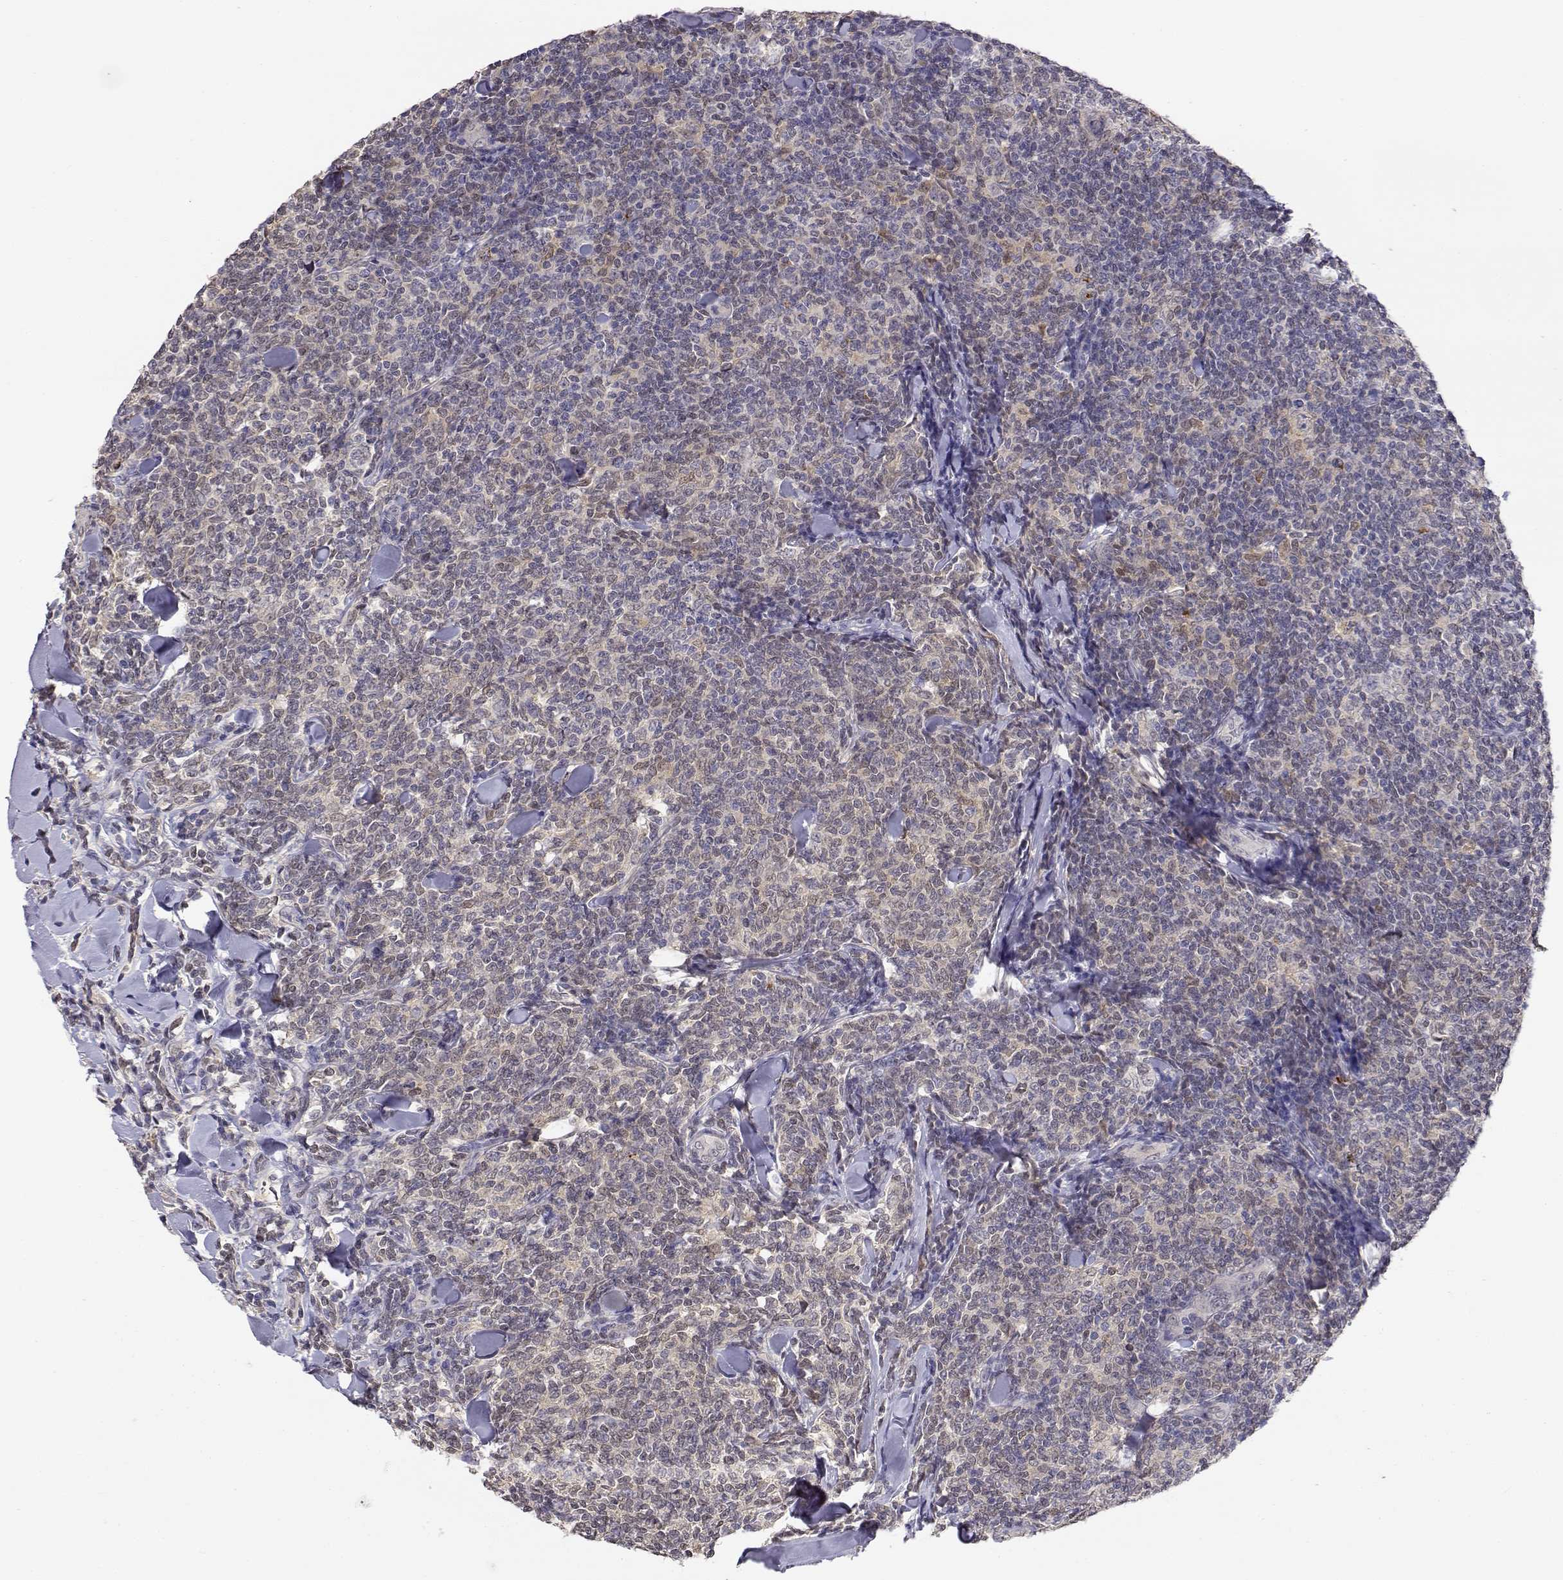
{"staining": {"intensity": "weak", "quantity": "<25%", "location": "cytoplasmic/membranous"}, "tissue": "lymphoma", "cell_type": "Tumor cells", "image_type": "cancer", "snomed": [{"axis": "morphology", "description": "Malignant lymphoma, non-Hodgkin's type, Low grade"}, {"axis": "topography", "description": "Lymph node"}], "caption": "The histopathology image demonstrates no staining of tumor cells in lymphoma. (Stains: DAB (3,3'-diaminobenzidine) immunohistochemistry (IHC) with hematoxylin counter stain, Microscopy: brightfield microscopy at high magnification).", "gene": "ADA", "patient": {"sex": "female", "age": 56}}